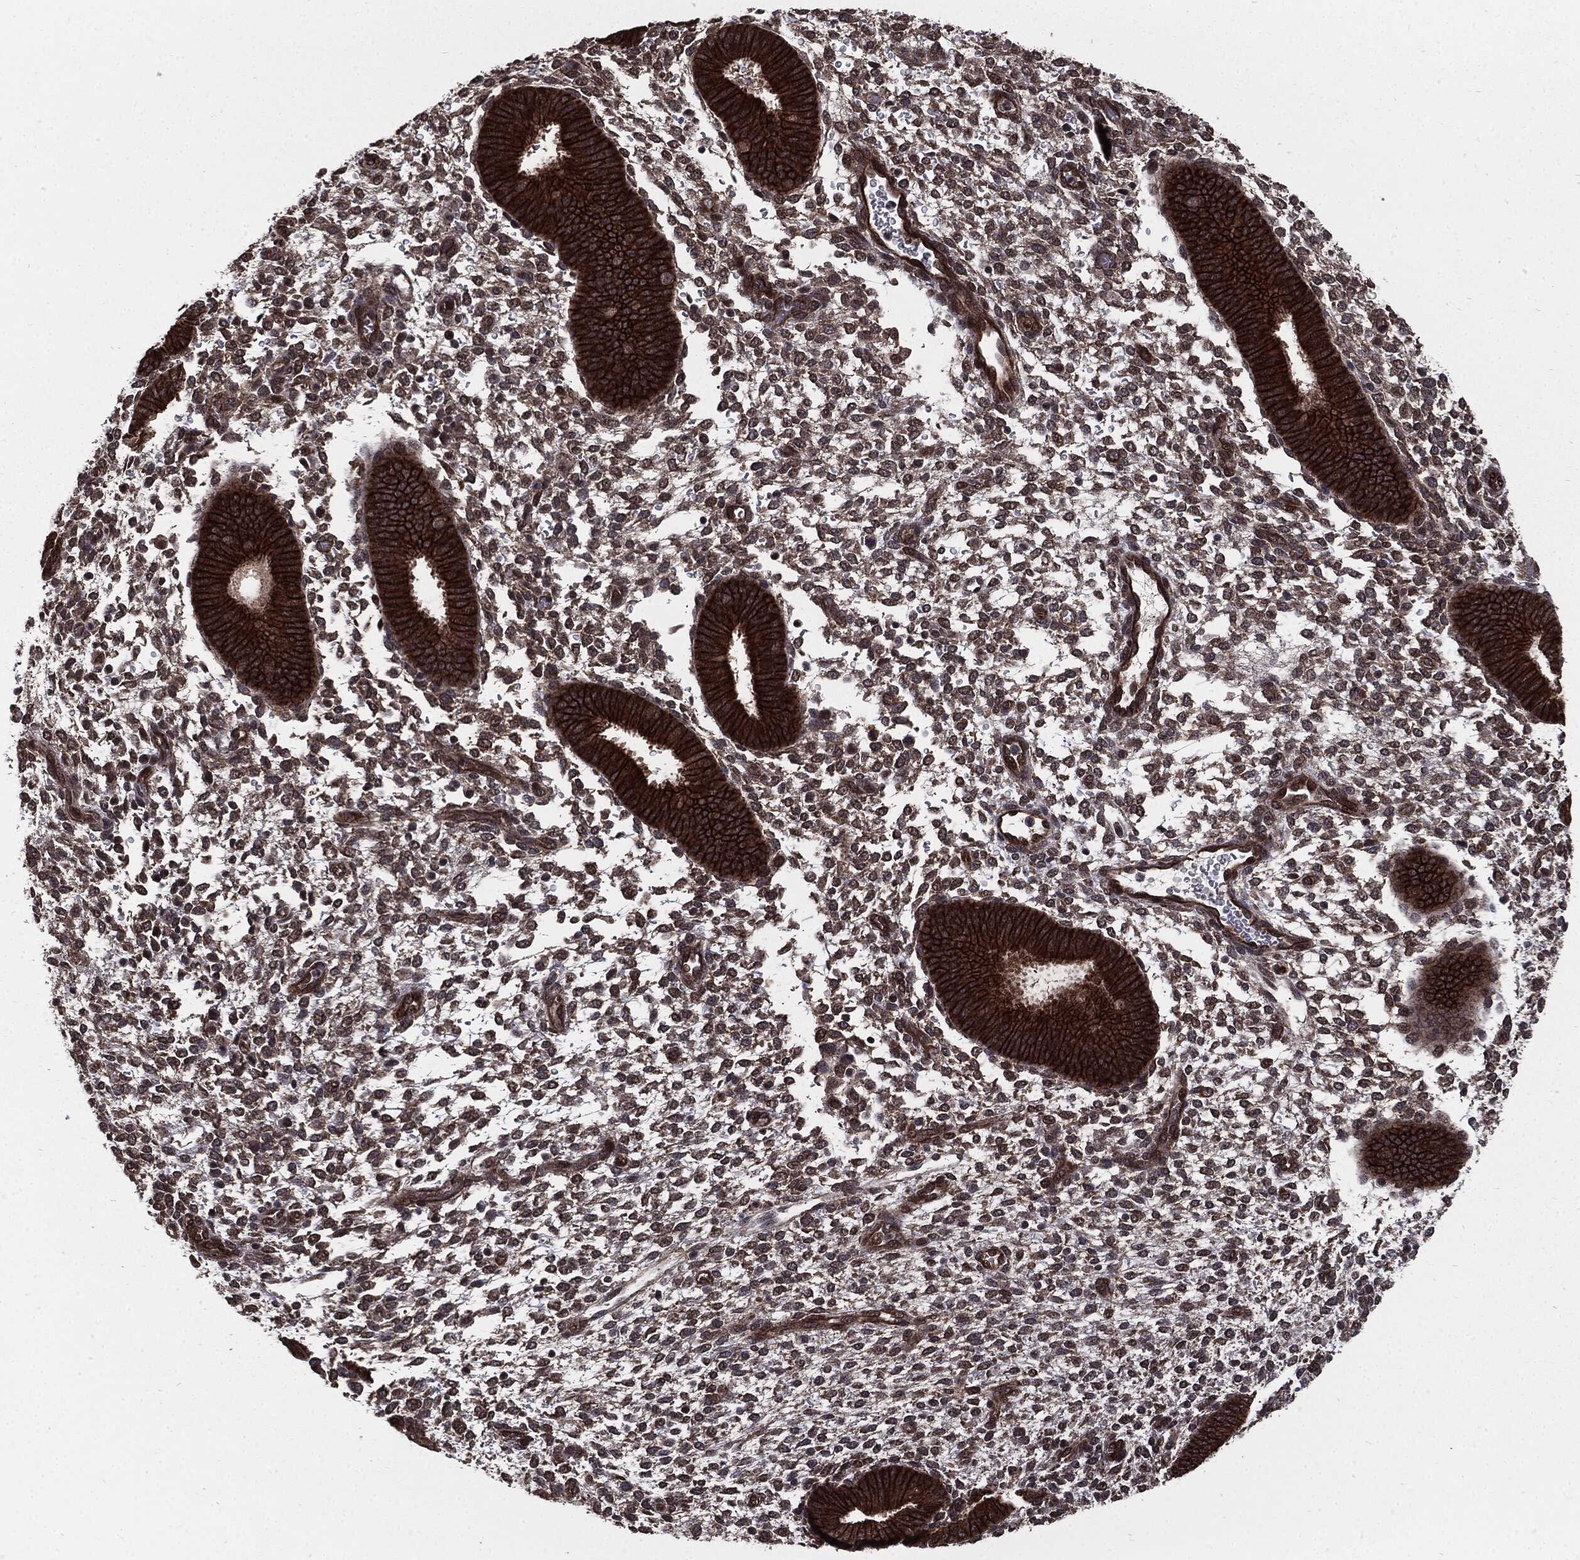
{"staining": {"intensity": "negative", "quantity": "none", "location": "none"}, "tissue": "endometrium", "cell_type": "Cells in endometrial stroma", "image_type": "normal", "snomed": [{"axis": "morphology", "description": "Normal tissue, NOS"}, {"axis": "topography", "description": "Endometrium"}], "caption": "The micrograph demonstrates no significant staining in cells in endometrial stroma of endometrium. (Immunohistochemistry, brightfield microscopy, high magnification).", "gene": "PTPA", "patient": {"sex": "female", "age": 39}}